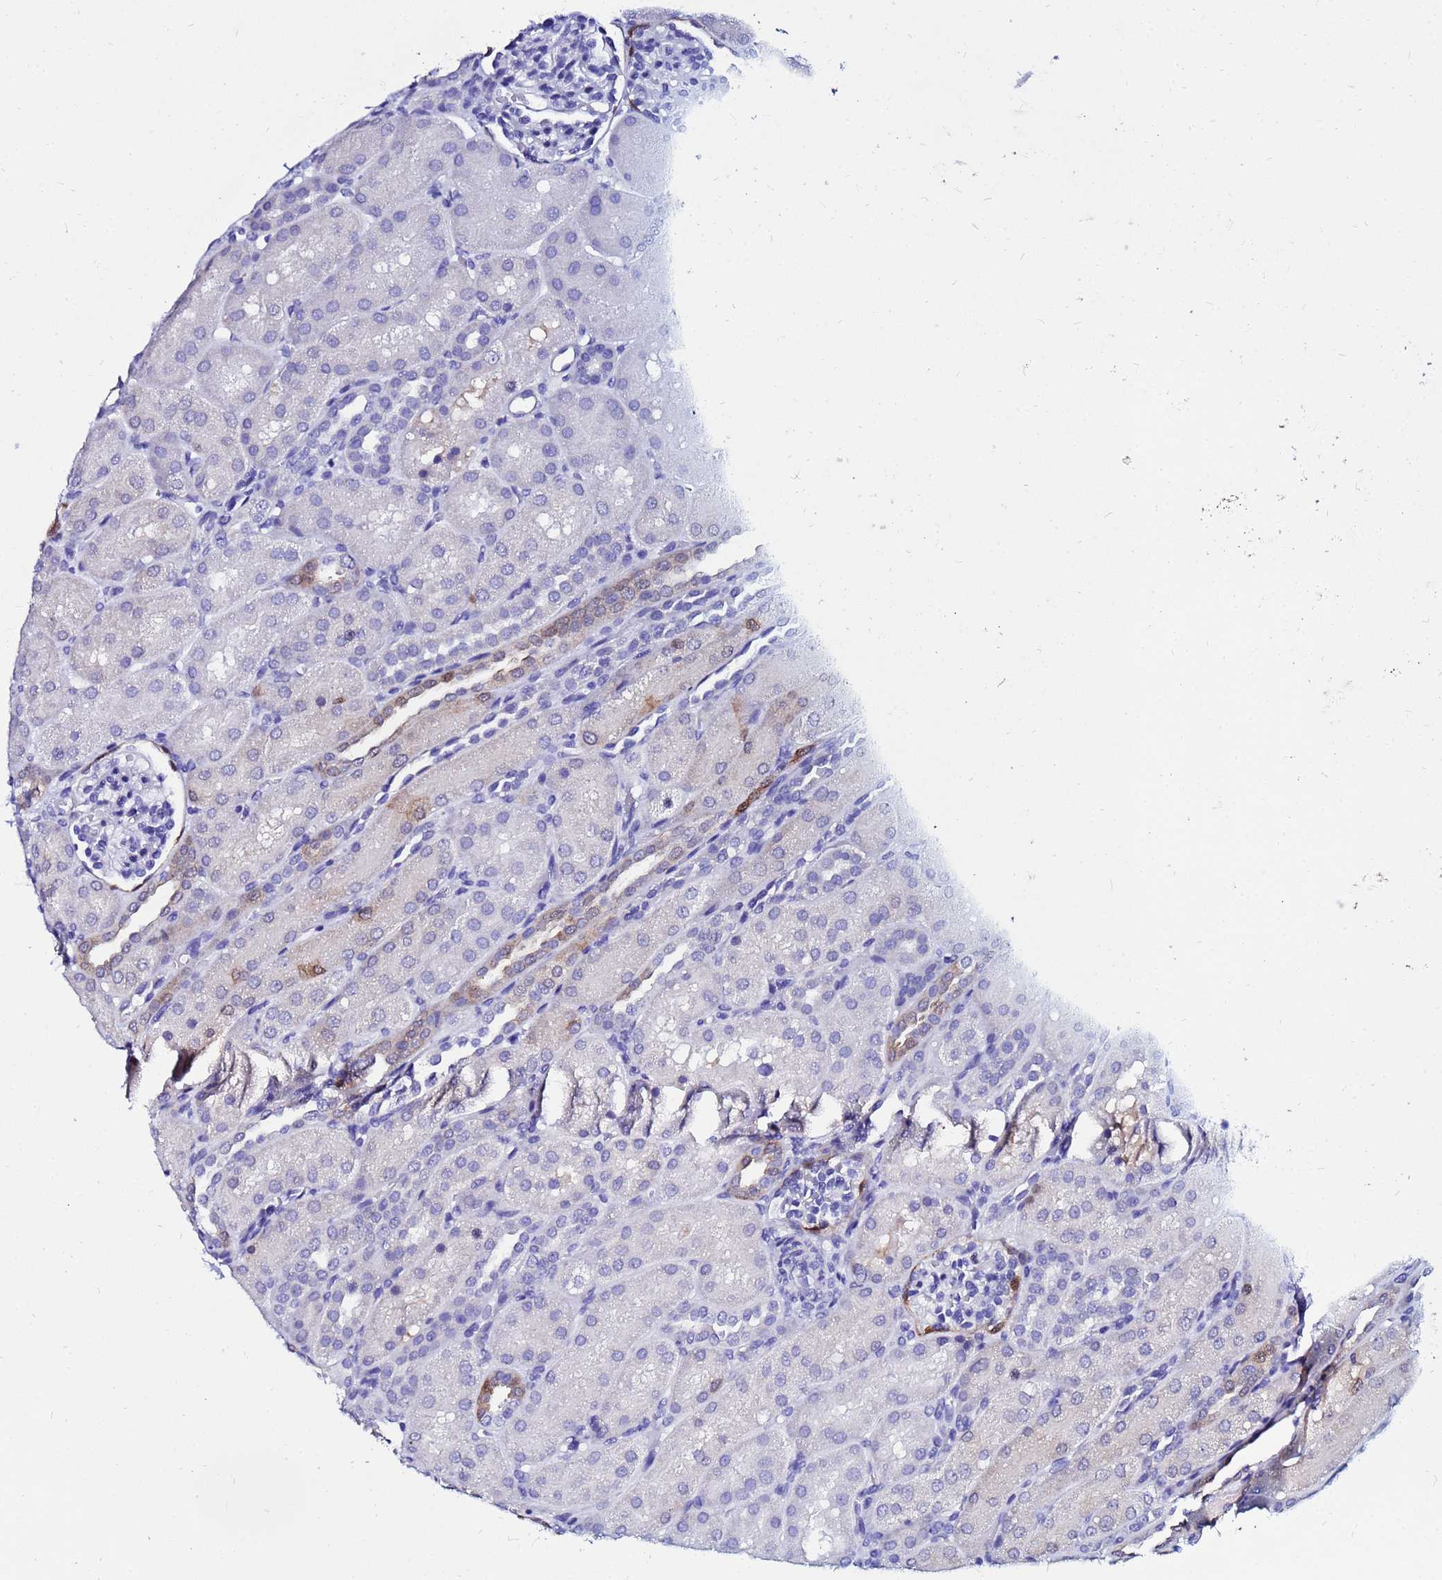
{"staining": {"intensity": "negative", "quantity": "none", "location": "none"}, "tissue": "kidney", "cell_type": "Cells in glomeruli", "image_type": "normal", "snomed": [{"axis": "morphology", "description": "Normal tissue, NOS"}, {"axis": "topography", "description": "Kidney"}], "caption": "An immunohistochemistry photomicrograph of normal kidney is shown. There is no staining in cells in glomeruli of kidney. Nuclei are stained in blue.", "gene": "PPP1R14C", "patient": {"sex": "male", "age": 1}}